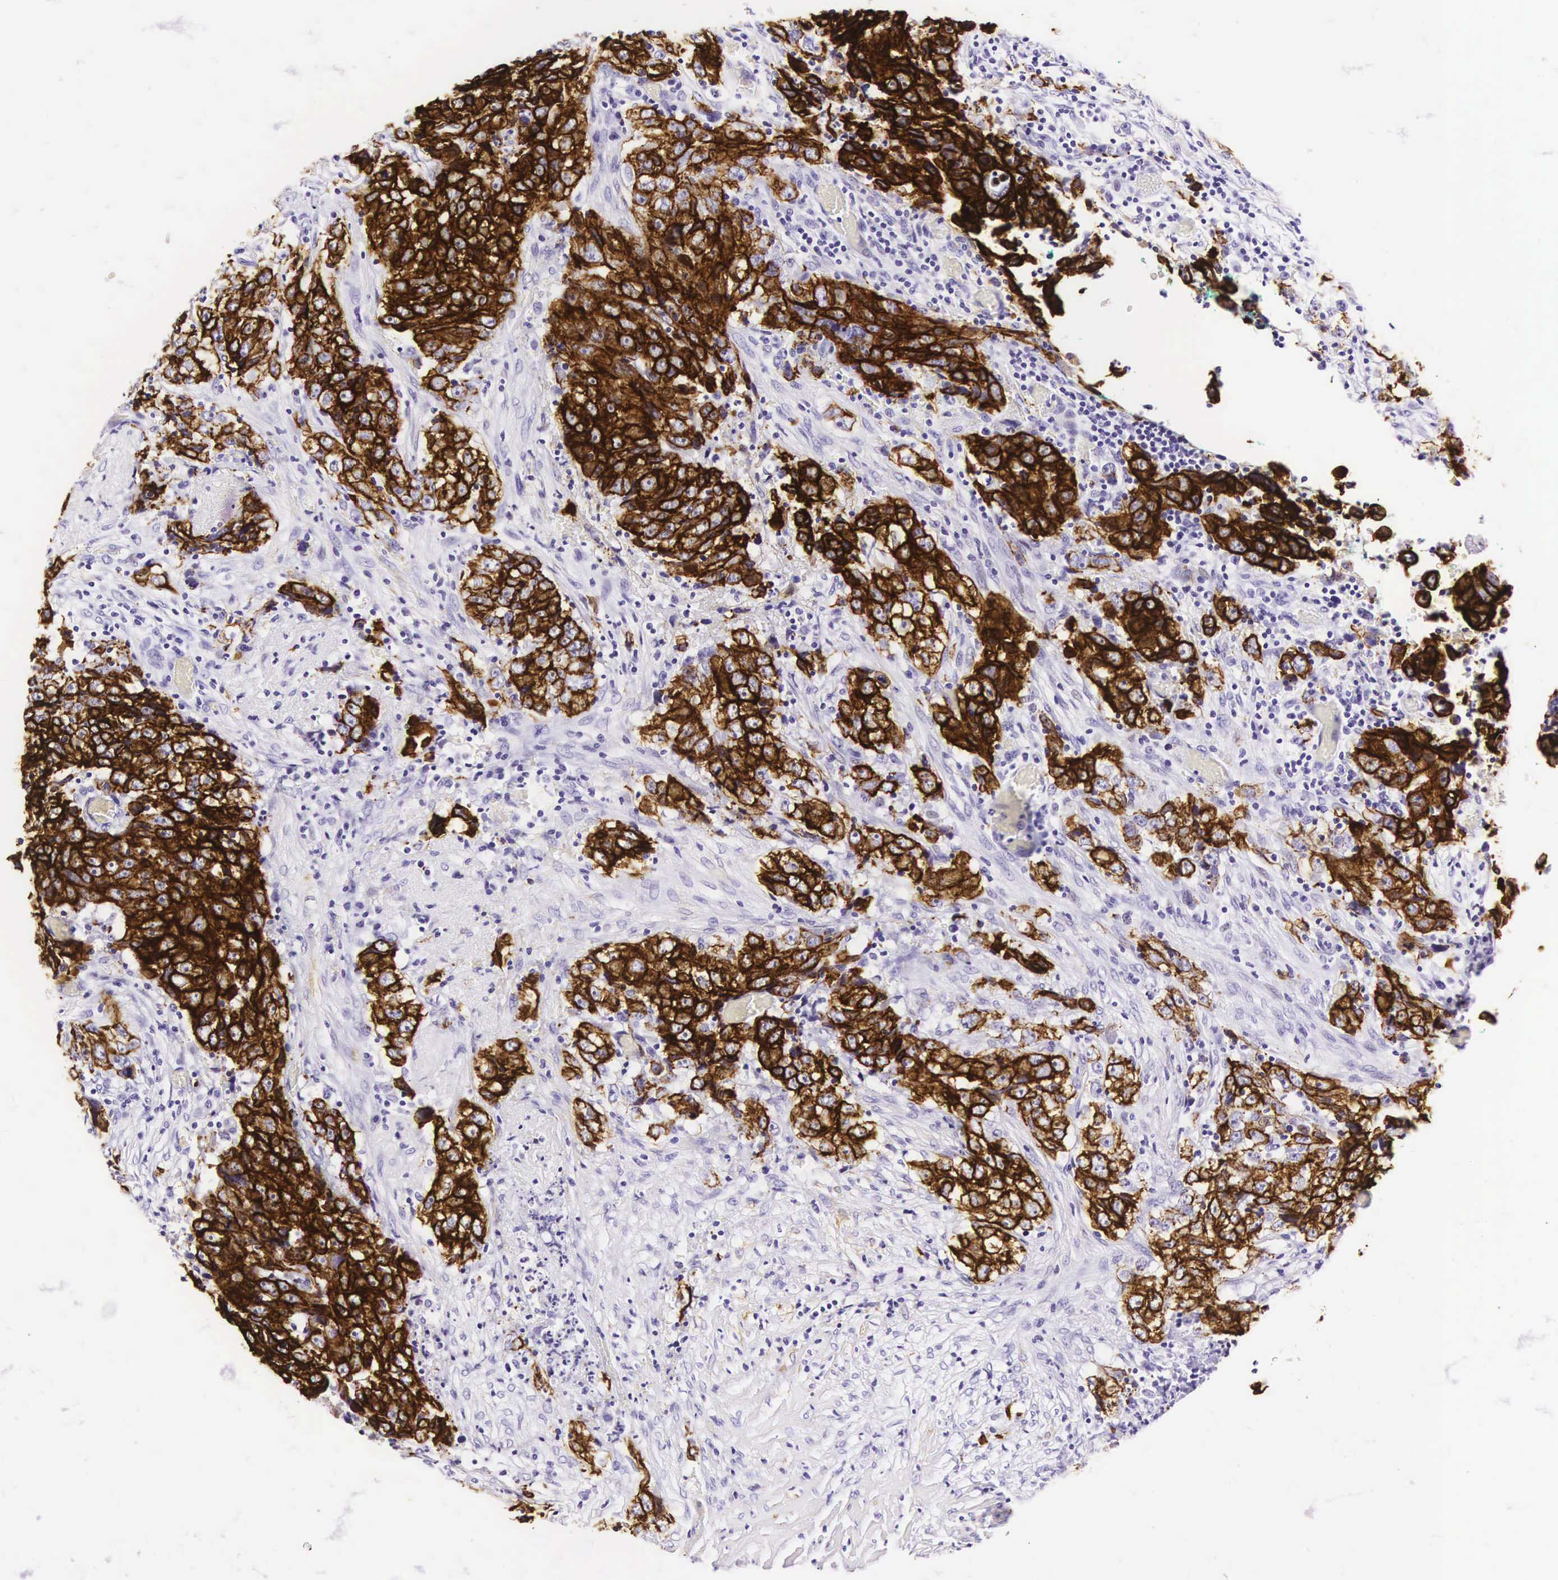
{"staining": {"intensity": "strong", "quantity": ">75%", "location": "cytoplasmic/membranous"}, "tissue": "lung cancer", "cell_type": "Tumor cells", "image_type": "cancer", "snomed": [{"axis": "morphology", "description": "Squamous cell carcinoma, NOS"}, {"axis": "topography", "description": "Lung"}], "caption": "Protein expression analysis of squamous cell carcinoma (lung) reveals strong cytoplasmic/membranous staining in approximately >75% of tumor cells.", "gene": "KRT18", "patient": {"sex": "male", "age": 64}}